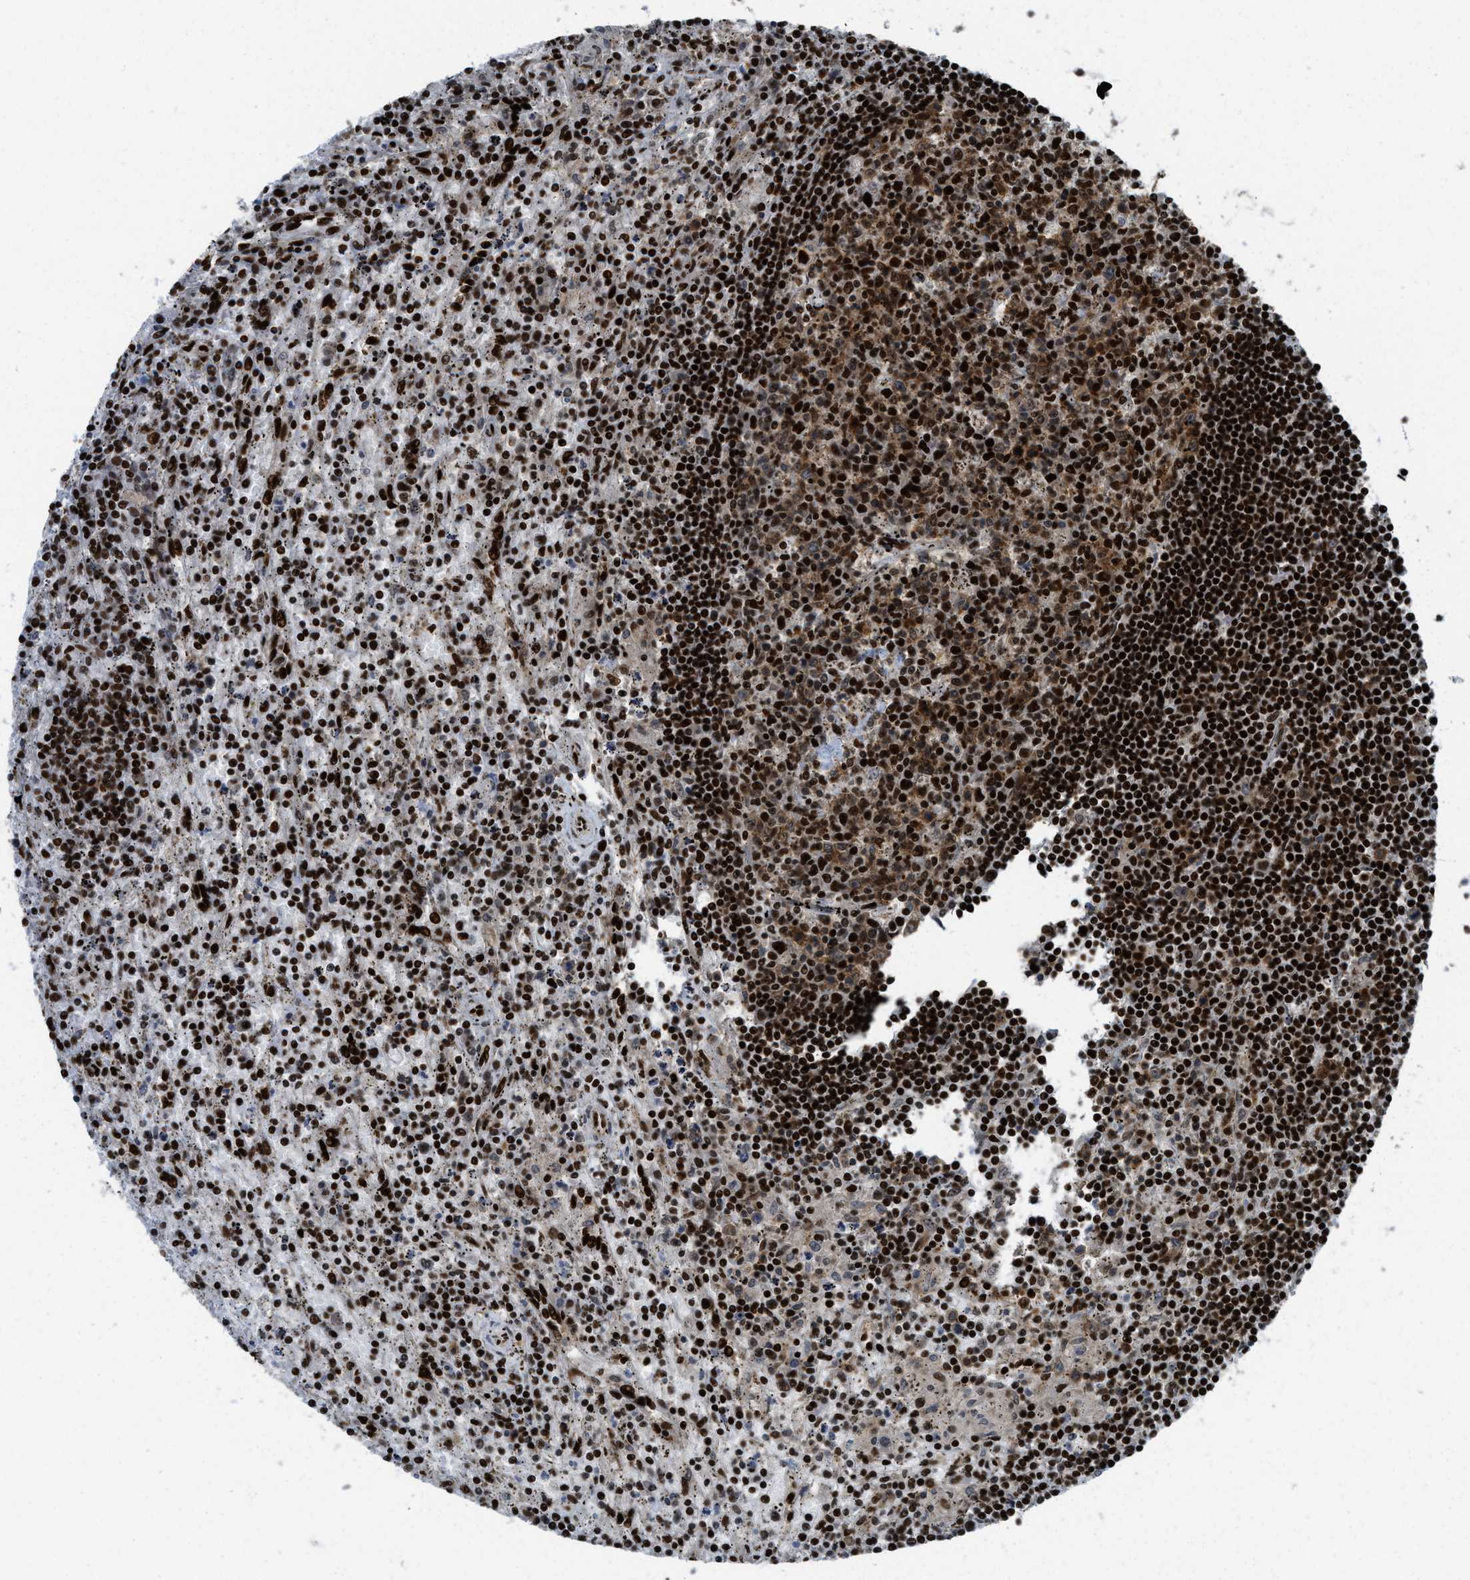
{"staining": {"intensity": "strong", "quantity": ">75%", "location": "nuclear"}, "tissue": "lymphoma", "cell_type": "Tumor cells", "image_type": "cancer", "snomed": [{"axis": "morphology", "description": "Malignant lymphoma, non-Hodgkin's type, Low grade"}, {"axis": "topography", "description": "Spleen"}], "caption": "Approximately >75% of tumor cells in human lymphoma display strong nuclear protein expression as visualized by brown immunohistochemical staining.", "gene": "RFX5", "patient": {"sex": "male", "age": 76}}